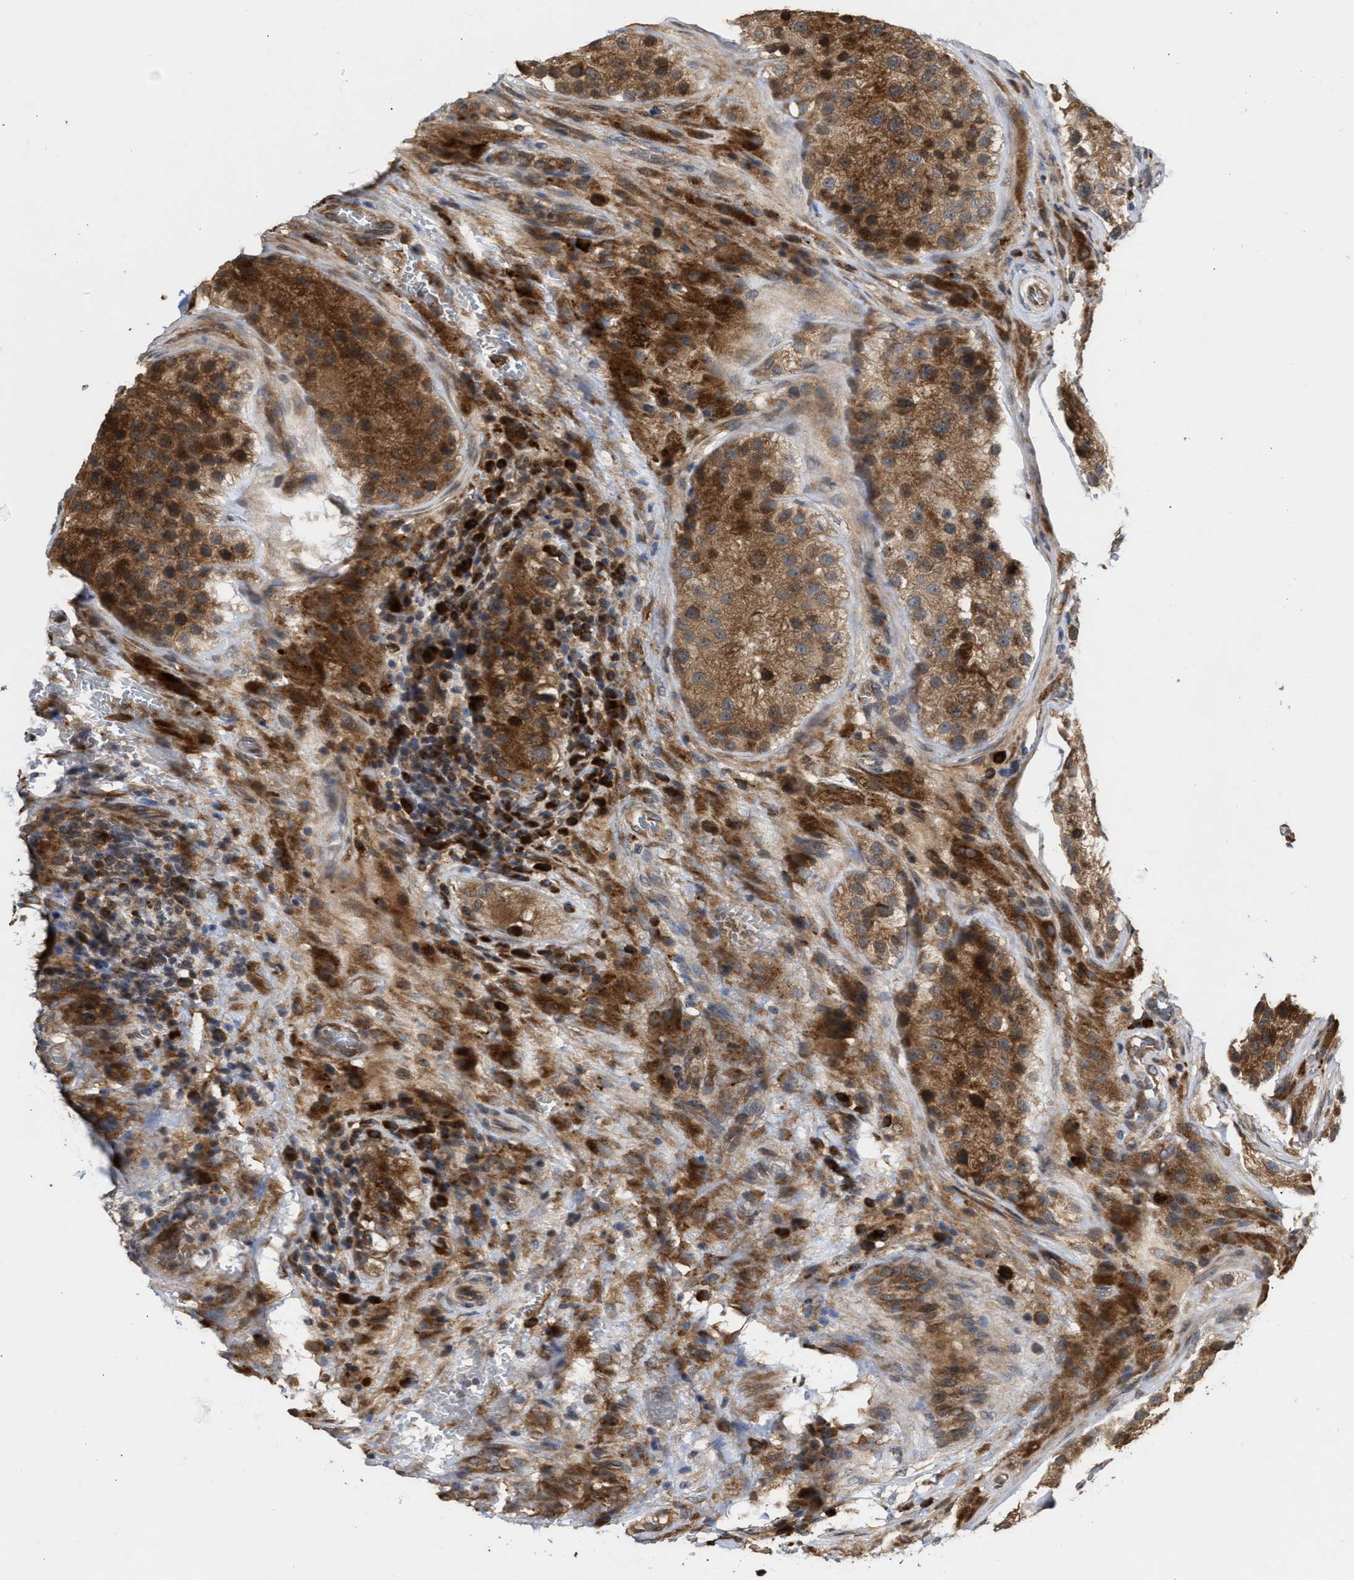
{"staining": {"intensity": "moderate", "quantity": ">75%", "location": "cytoplasmic/membranous"}, "tissue": "testis", "cell_type": "Cells in seminiferous ducts", "image_type": "normal", "snomed": [{"axis": "morphology", "description": "Normal tissue, NOS"}, {"axis": "topography", "description": "Testis"}], "caption": "Immunohistochemical staining of unremarkable testis reveals >75% levels of moderate cytoplasmic/membranous protein expression in approximately >75% of cells in seminiferous ducts.", "gene": "SAR1A", "patient": {"sex": "male", "age": 26}}